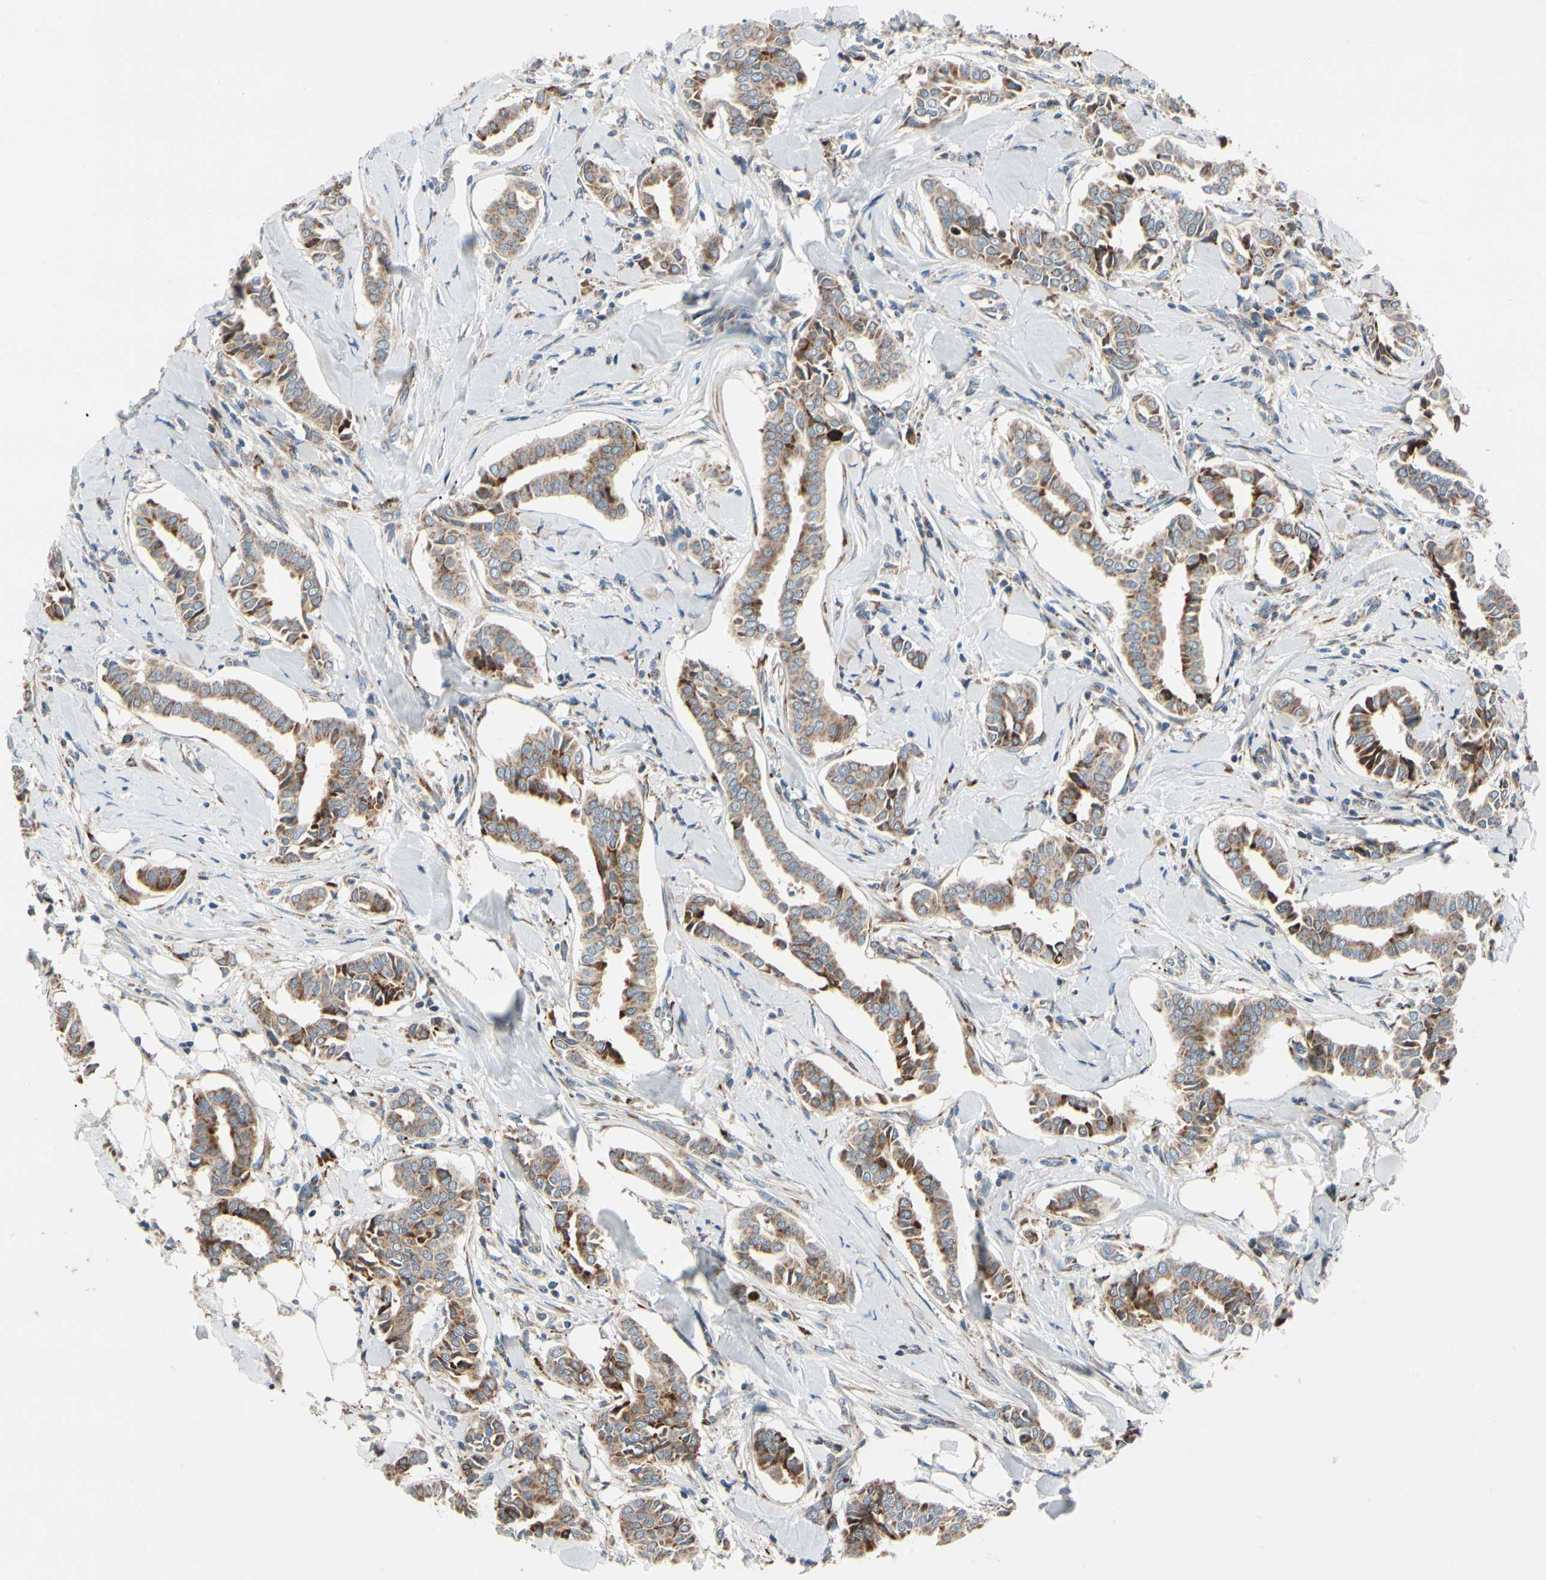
{"staining": {"intensity": "weak", "quantity": ">75%", "location": "cytoplasmic/membranous"}, "tissue": "head and neck cancer", "cell_type": "Tumor cells", "image_type": "cancer", "snomed": [{"axis": "morphology", "description": "Adenocarcinoma, NOS"}, {"axis": "topography", "description": "Salivary gland"}, {"axis": "topography", "description": "Head-Neck"}], "caption": "The immunohistochemical stain labels weak cytoplasmic/membranous expression in tumor cells of head and neck cancer tissue.", "gene": "MRPL9", "patient": {"sex": "female", "age": 59}}